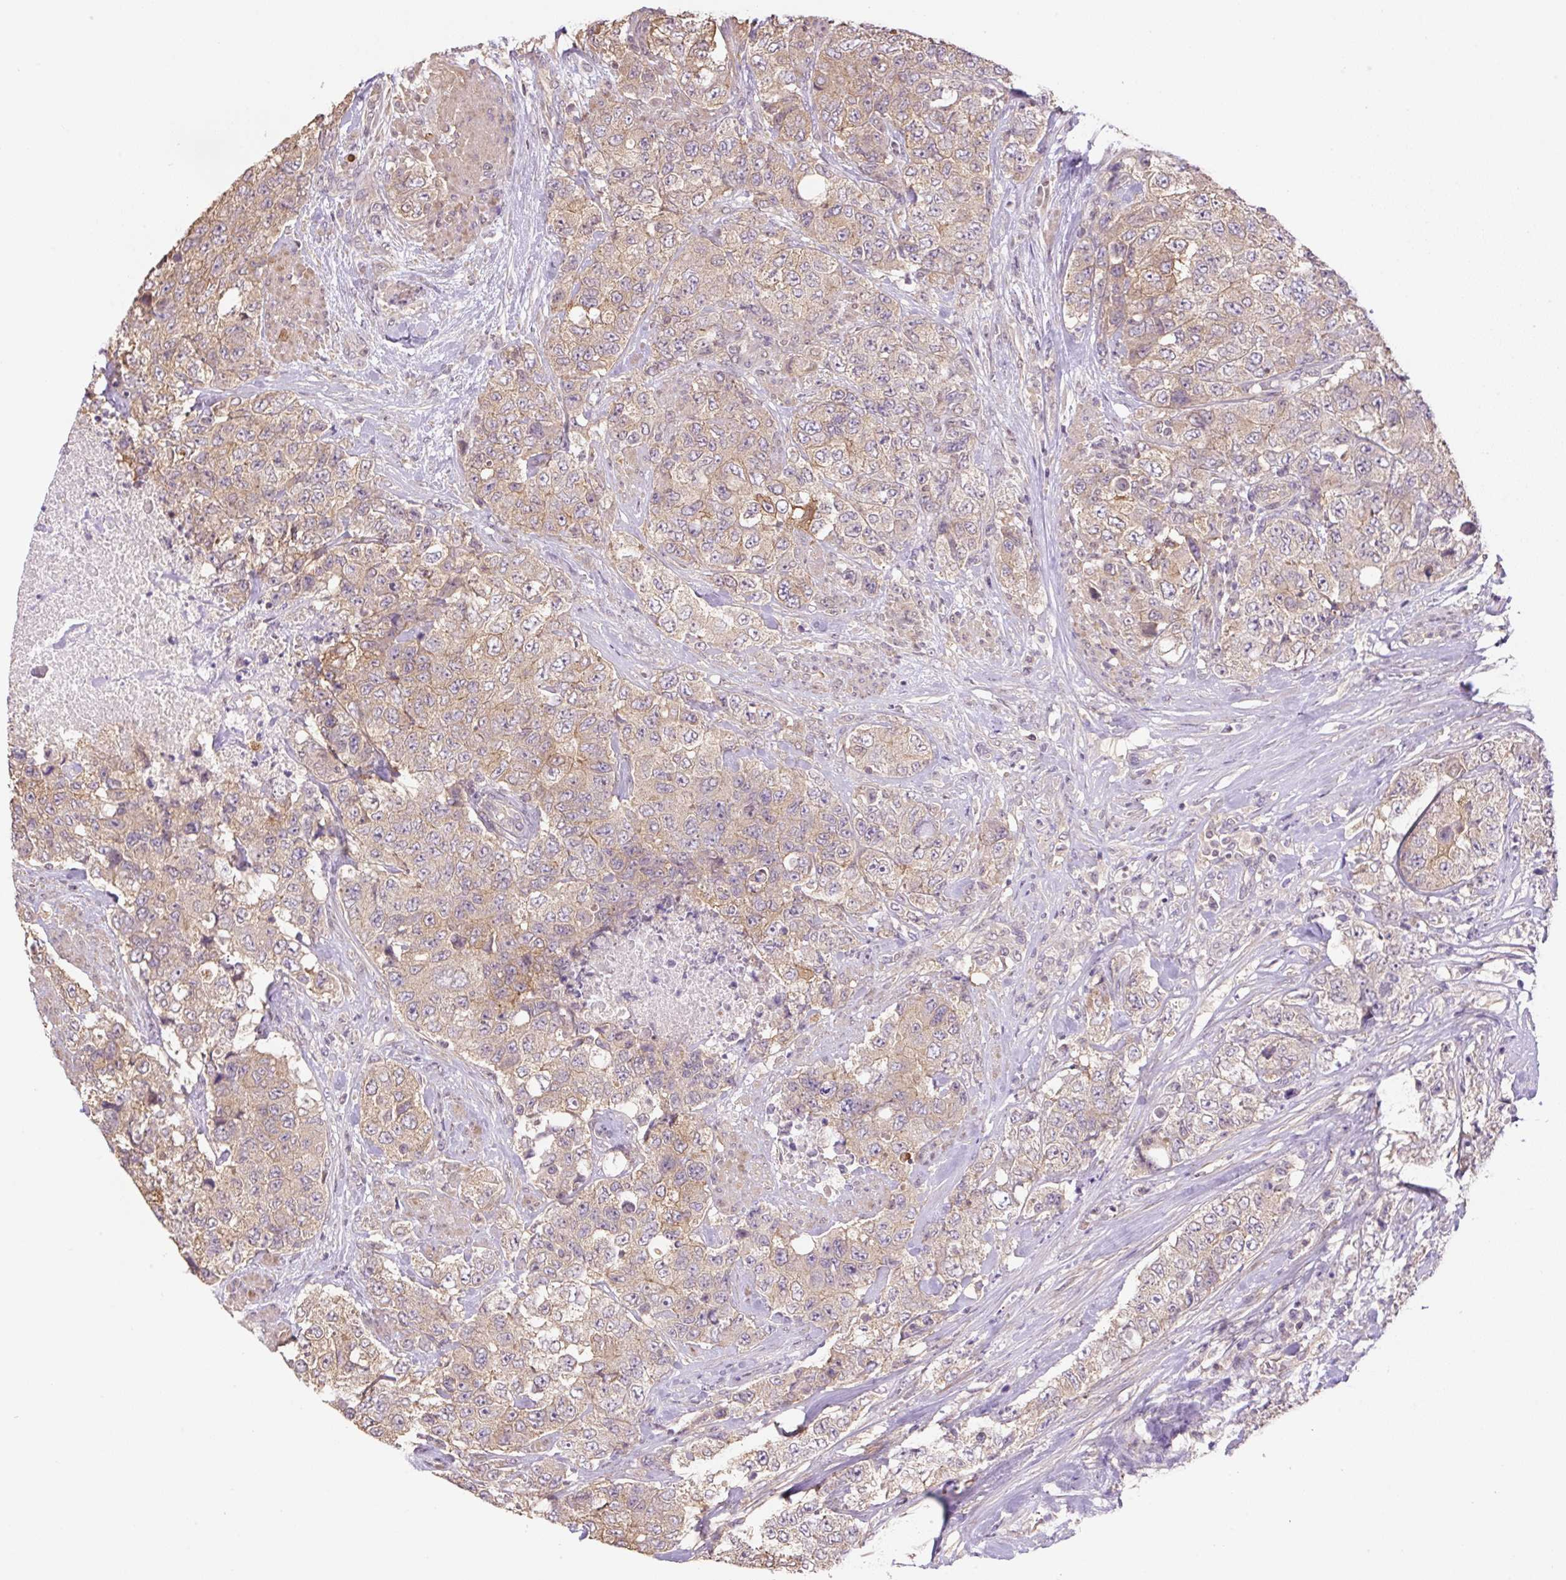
{"staining": {"intensity": "weak", "quantity": ">75%", "location": "cytoplasmic/membranous"}, "tissue": "urothelial cancer", "cell_type": "Tumor cells", "image_type": "cancer", "snomed": [{"axis": "morphology", "description": "Urothelial carcinoma, High grade"}, {"axis": "topography", "description": "Urinary bladder"}], "caption": "This histopathology image demonstrates high-grade urothelial carcinoma stained with immunohistochemistry to label a protein in brown. The cytoplasmic/membranous of tumor cells show weak positivity for the protein. Nuclei are counter-stained blue.", "gene": "COX8A", "patient": {"sex": "female", "age": 78}}